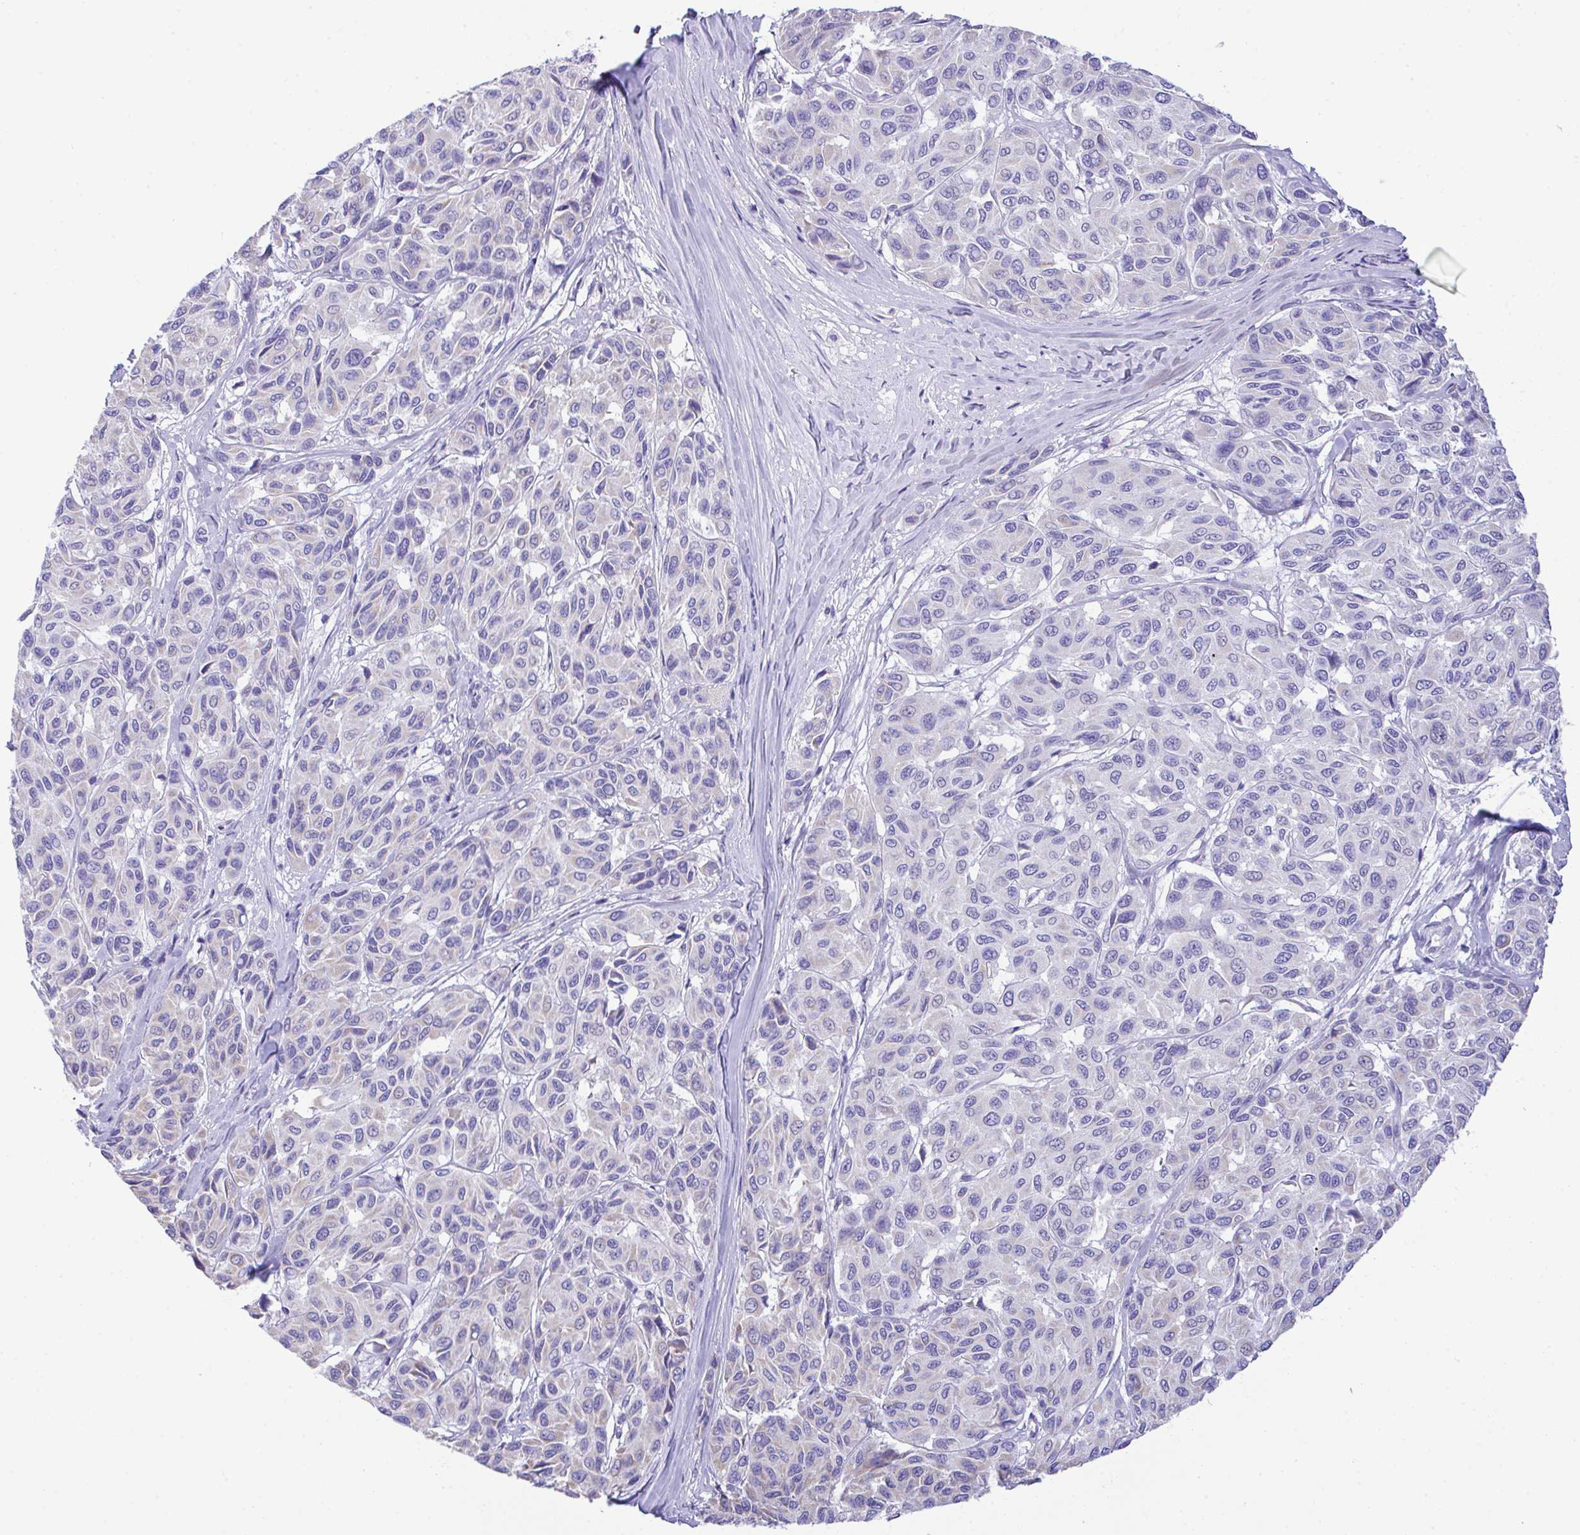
{"staining": {"intensity": "negative", "quantity": "none", "location": "none"}, "tissue": "melanoma", "cell_type": "Tumor cells", "image_type": "cancer", "snomed": [{"axis": "morphology", "description": "Malignant melanoma, NOS"}, {"axis": "topography", "description": "Skin"}], "caption": "Tumor cells are negative for protein expression in human malignant melanoma.", "gene": "NLRP8", "patient": {"sex": "female", "age": 66}}